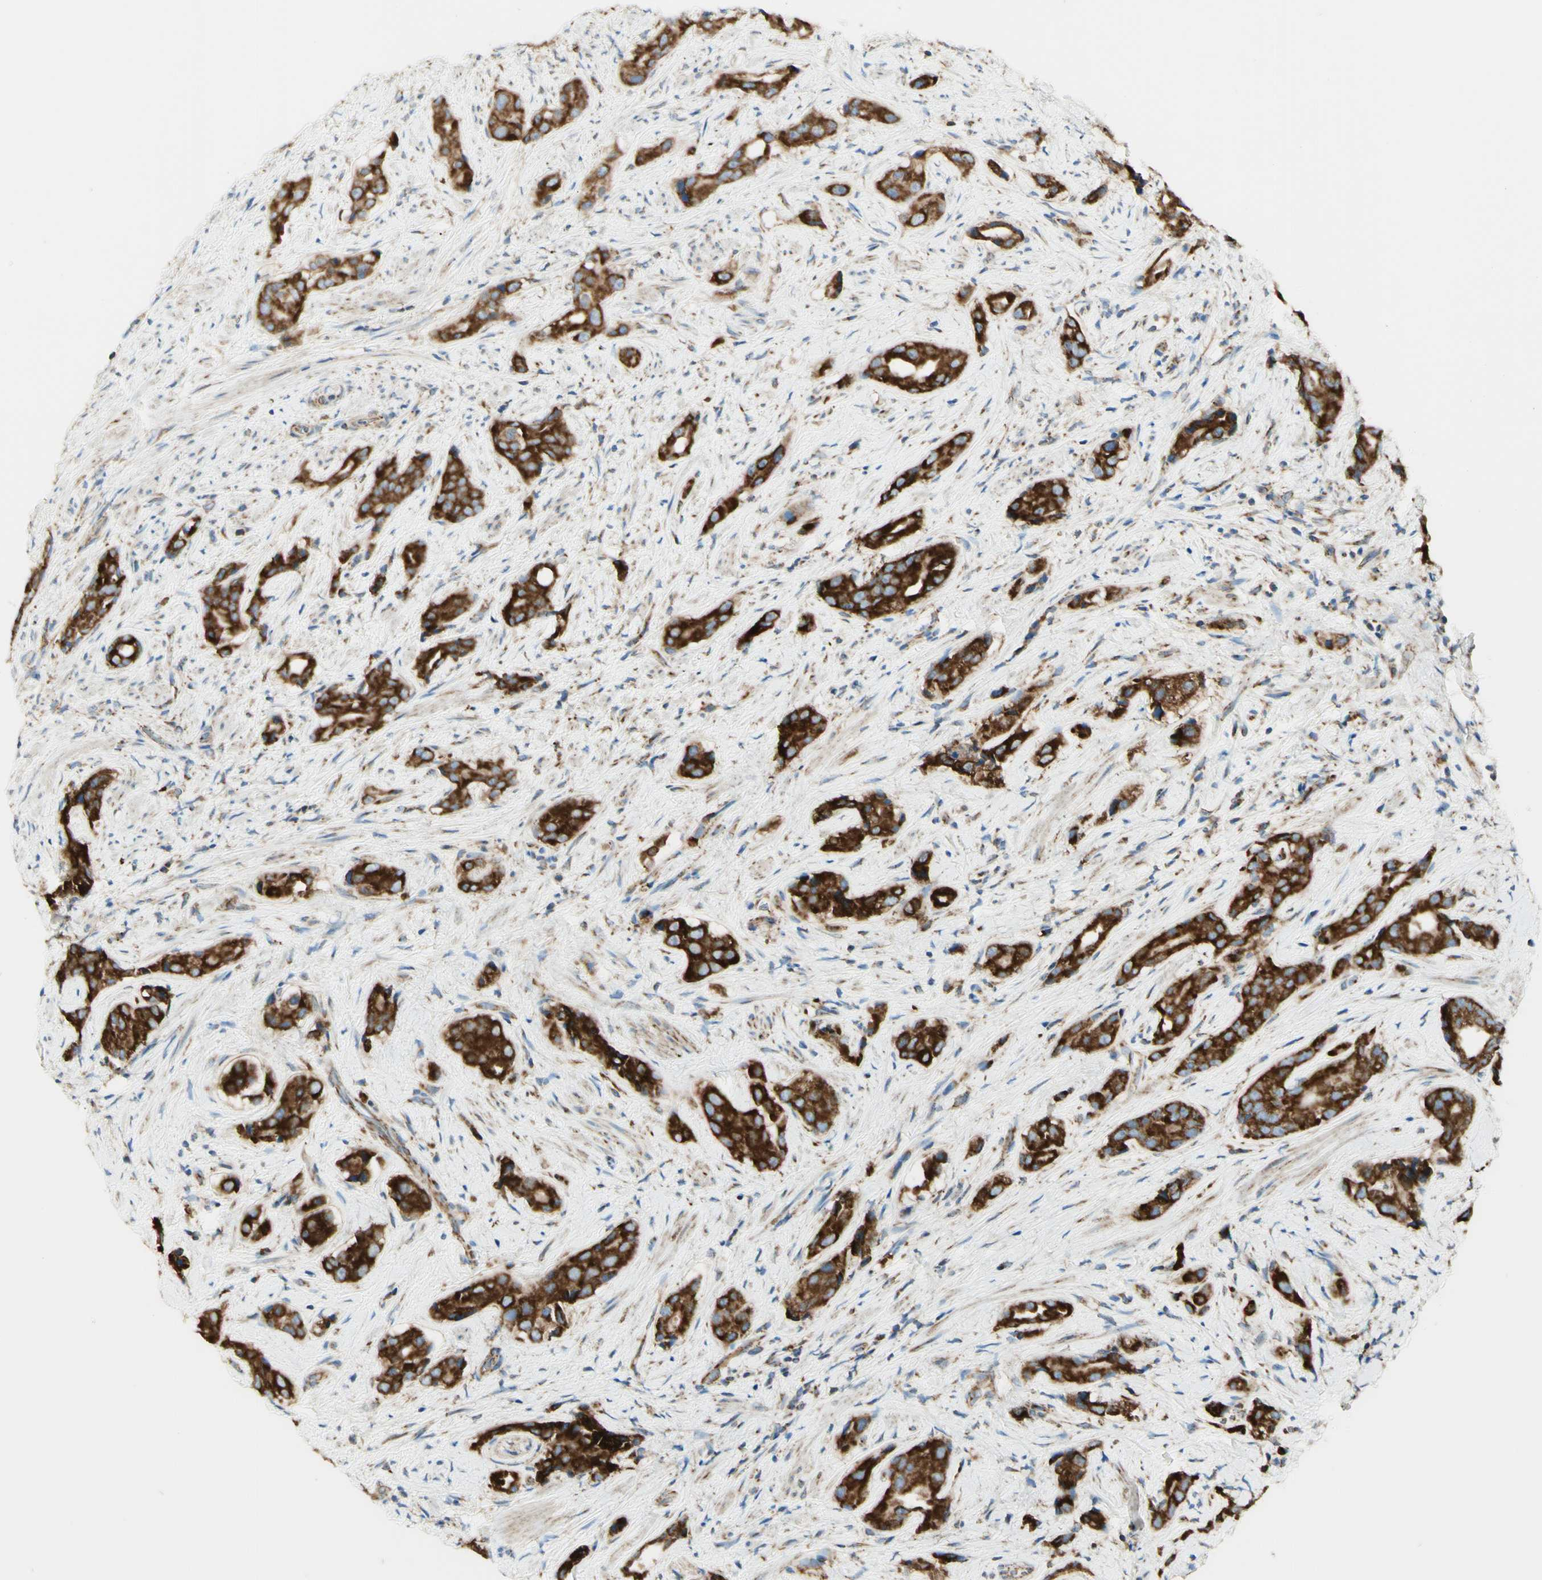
{"staining": {"intensity": "strong", "quantity": ">75%", "location": "cytoplasmic/membranous"}, "tissue": "prostate cancer", "cell_type": "Tumor cells", "image_type": "cancer", "snomed": [{"axis": "morphology", "description": "Adenocarcinoma, High grade"}, {"axis": "topography", "description": "Prostate"}], "caption": "This is an image of immunohistochemistry (IHC) staining of prostate cancer, which shows strong expression in the cytoplasmic/membranous of tumor cells.", "gene": "ARMC10", "patient": {"sex": "male", "age": 71}}